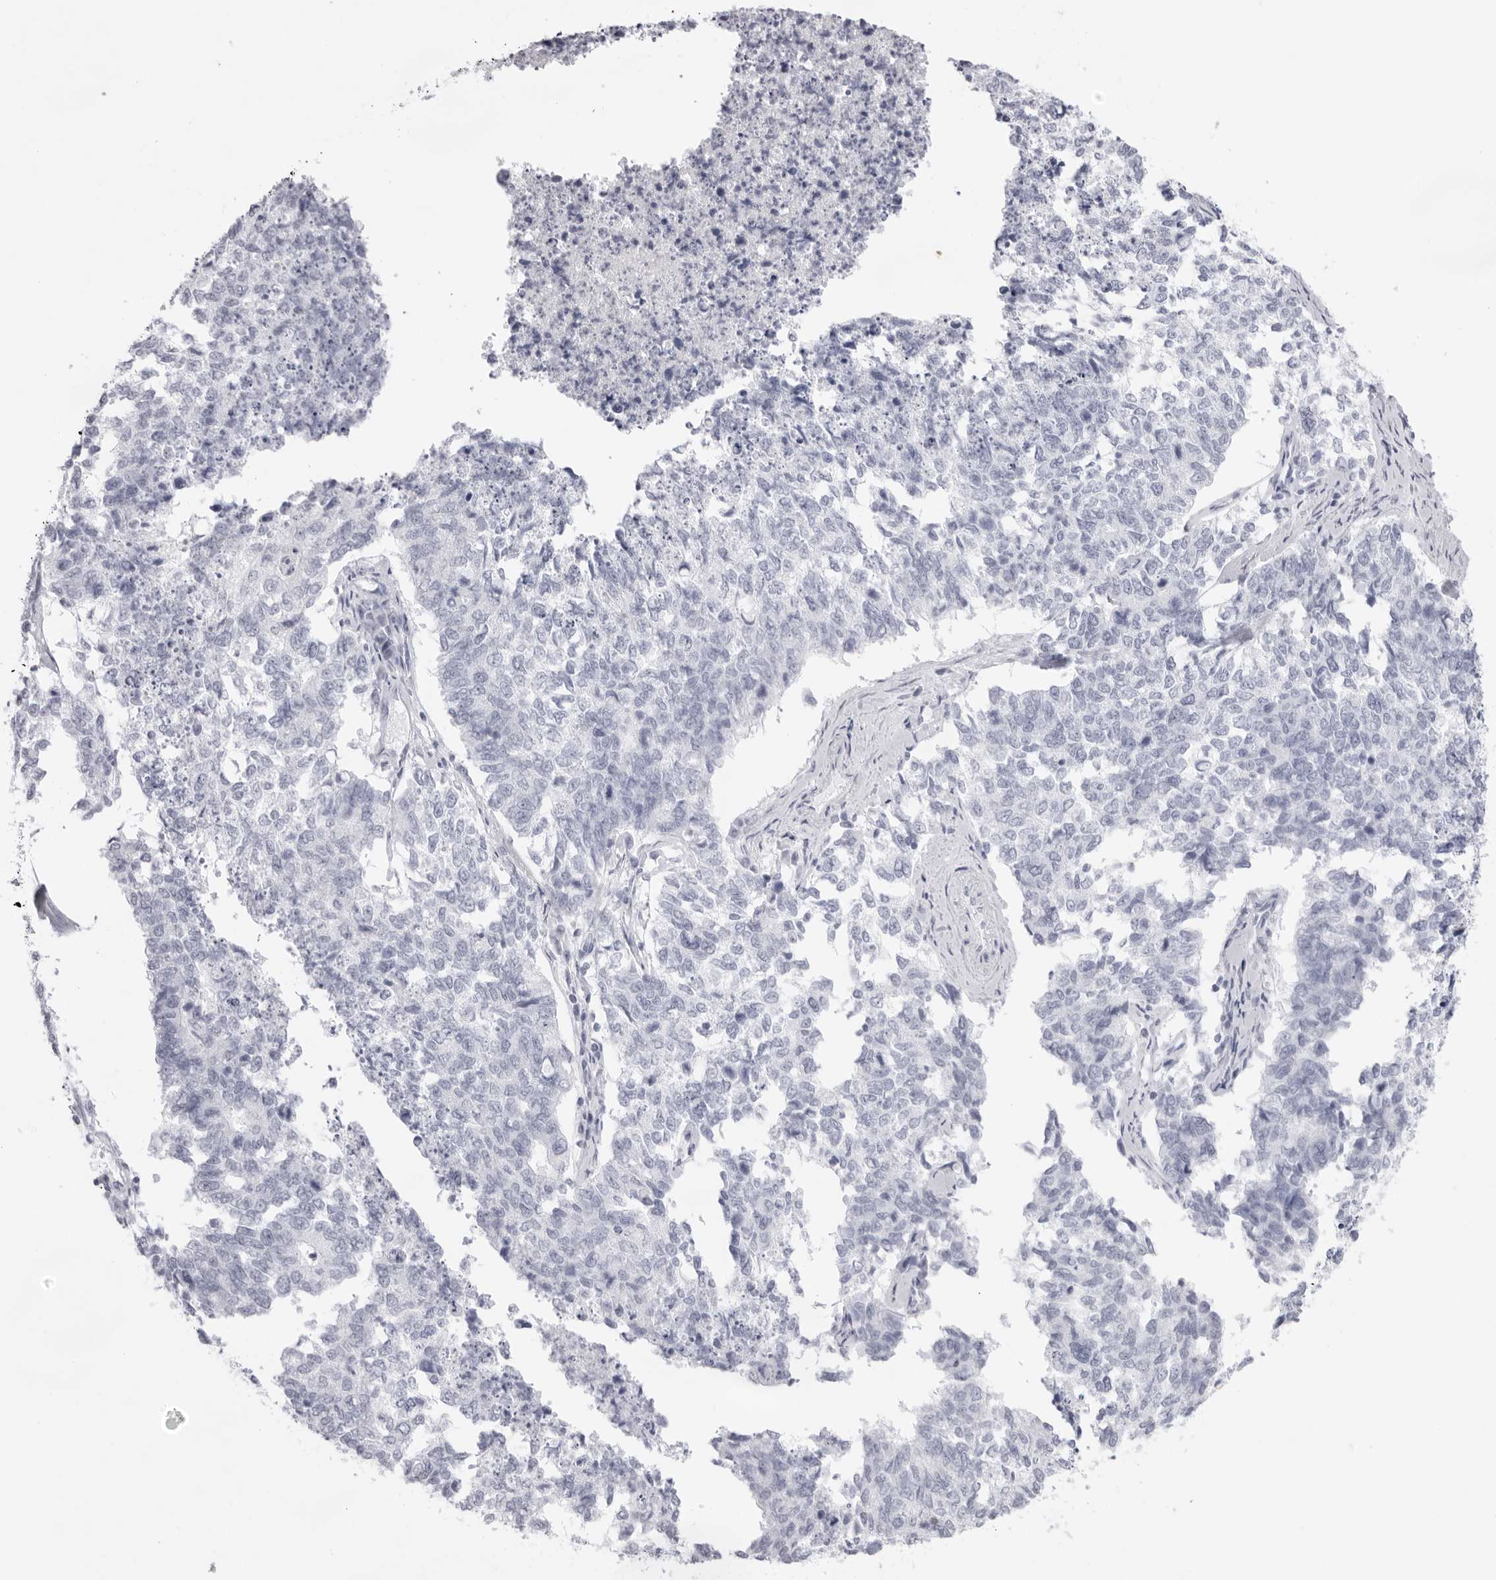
{"staining": {"intensity": "negative", "quantity": "none", "location": "none"}, "tissue": "cervical cancer", "cell_type": "Tumor cells", "image_type": "cancer", "snomed": [{"axis": "morphology", "description": "Squamous cell carcinoma, NOS"}, {"axis": "topography", "description": "Cervix"}], "caption": "This is an IHC photomicrograph of human cervical squamous cell carcinoma. There is no positivity in tumor cells.", "gene": "KLK12", "patient": {"sex": "female", "age": 63}}